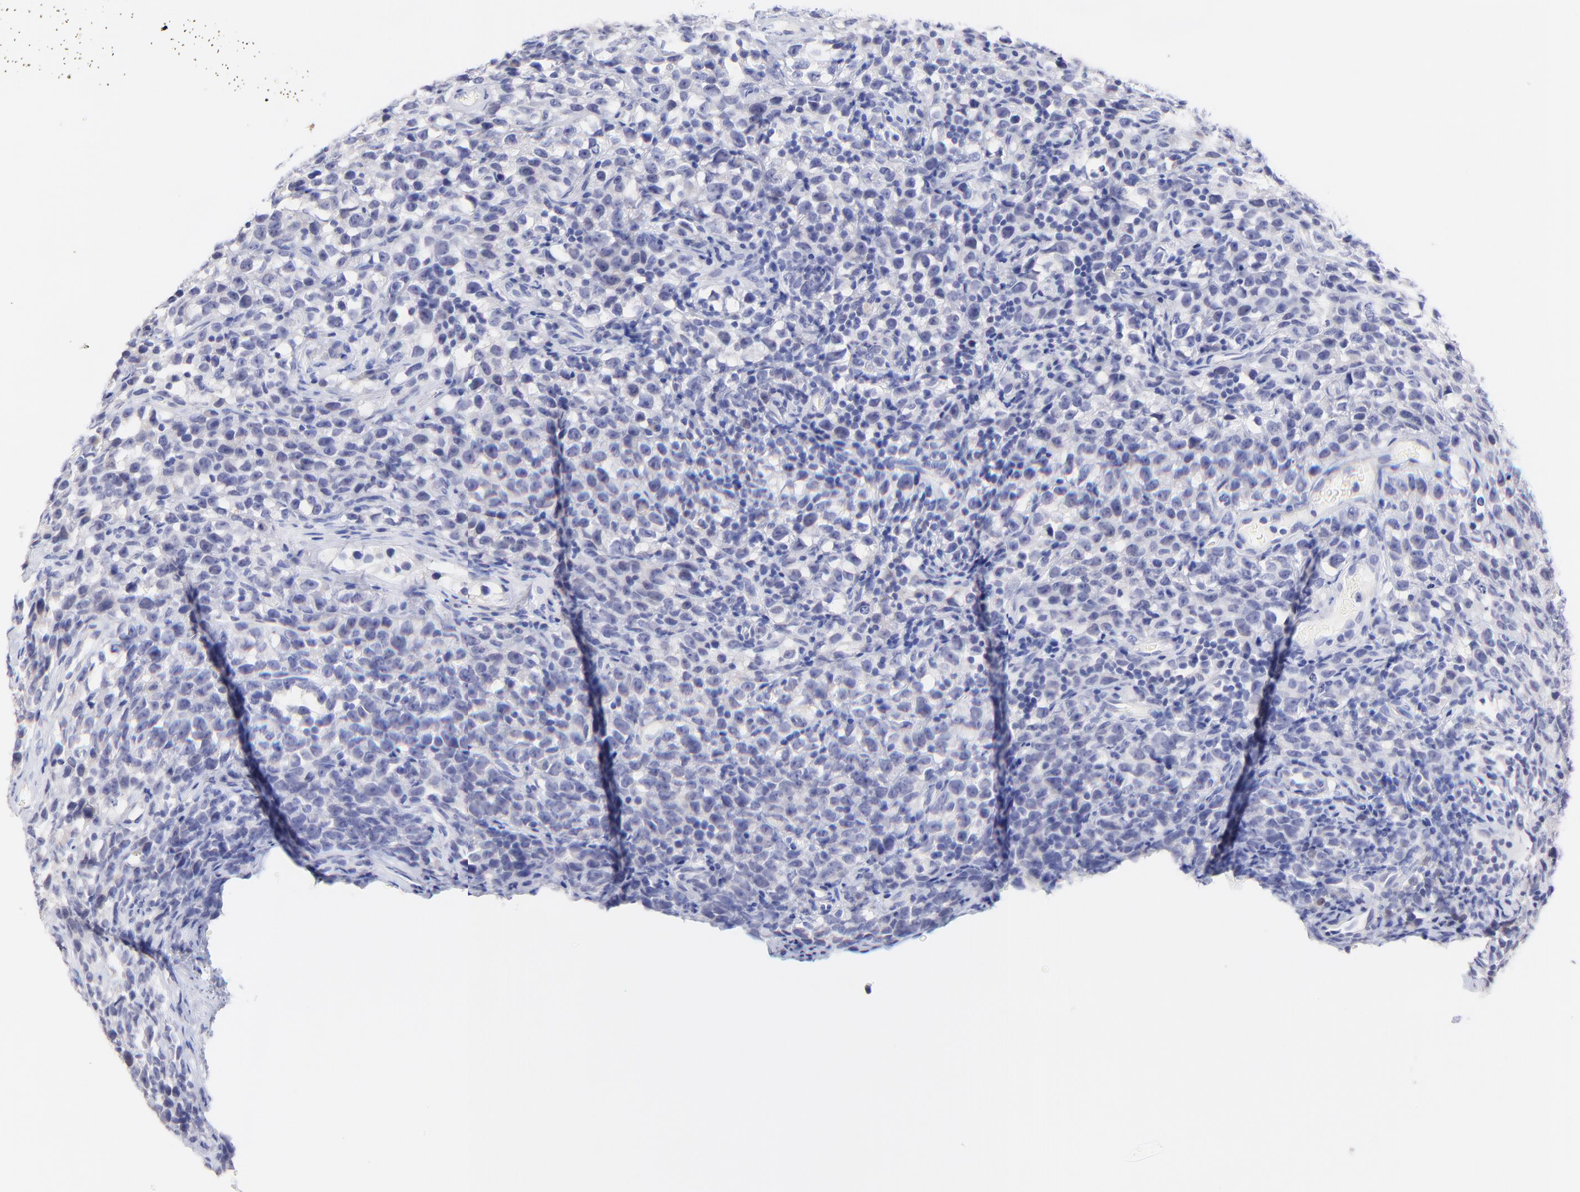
{"staining": {"intensity": "negative", "quantity": "none", "location": "none"}, "tissue": "testis cancer", "cell_type": "Tumor cells", "image_type": "cancer", "snomed": [{"axis": "morphology", "description": "Seminoma, NOS"}, {"axis": "topography", "description": "Testis"}], "caption": "A high-resolution micrograph shows immunohistochemistry staining of testis seminoma, which exhibits no significant positivity in tumor cells.", "gene": "RAB3A", "patient": {"sex": "male", "age": 25}}